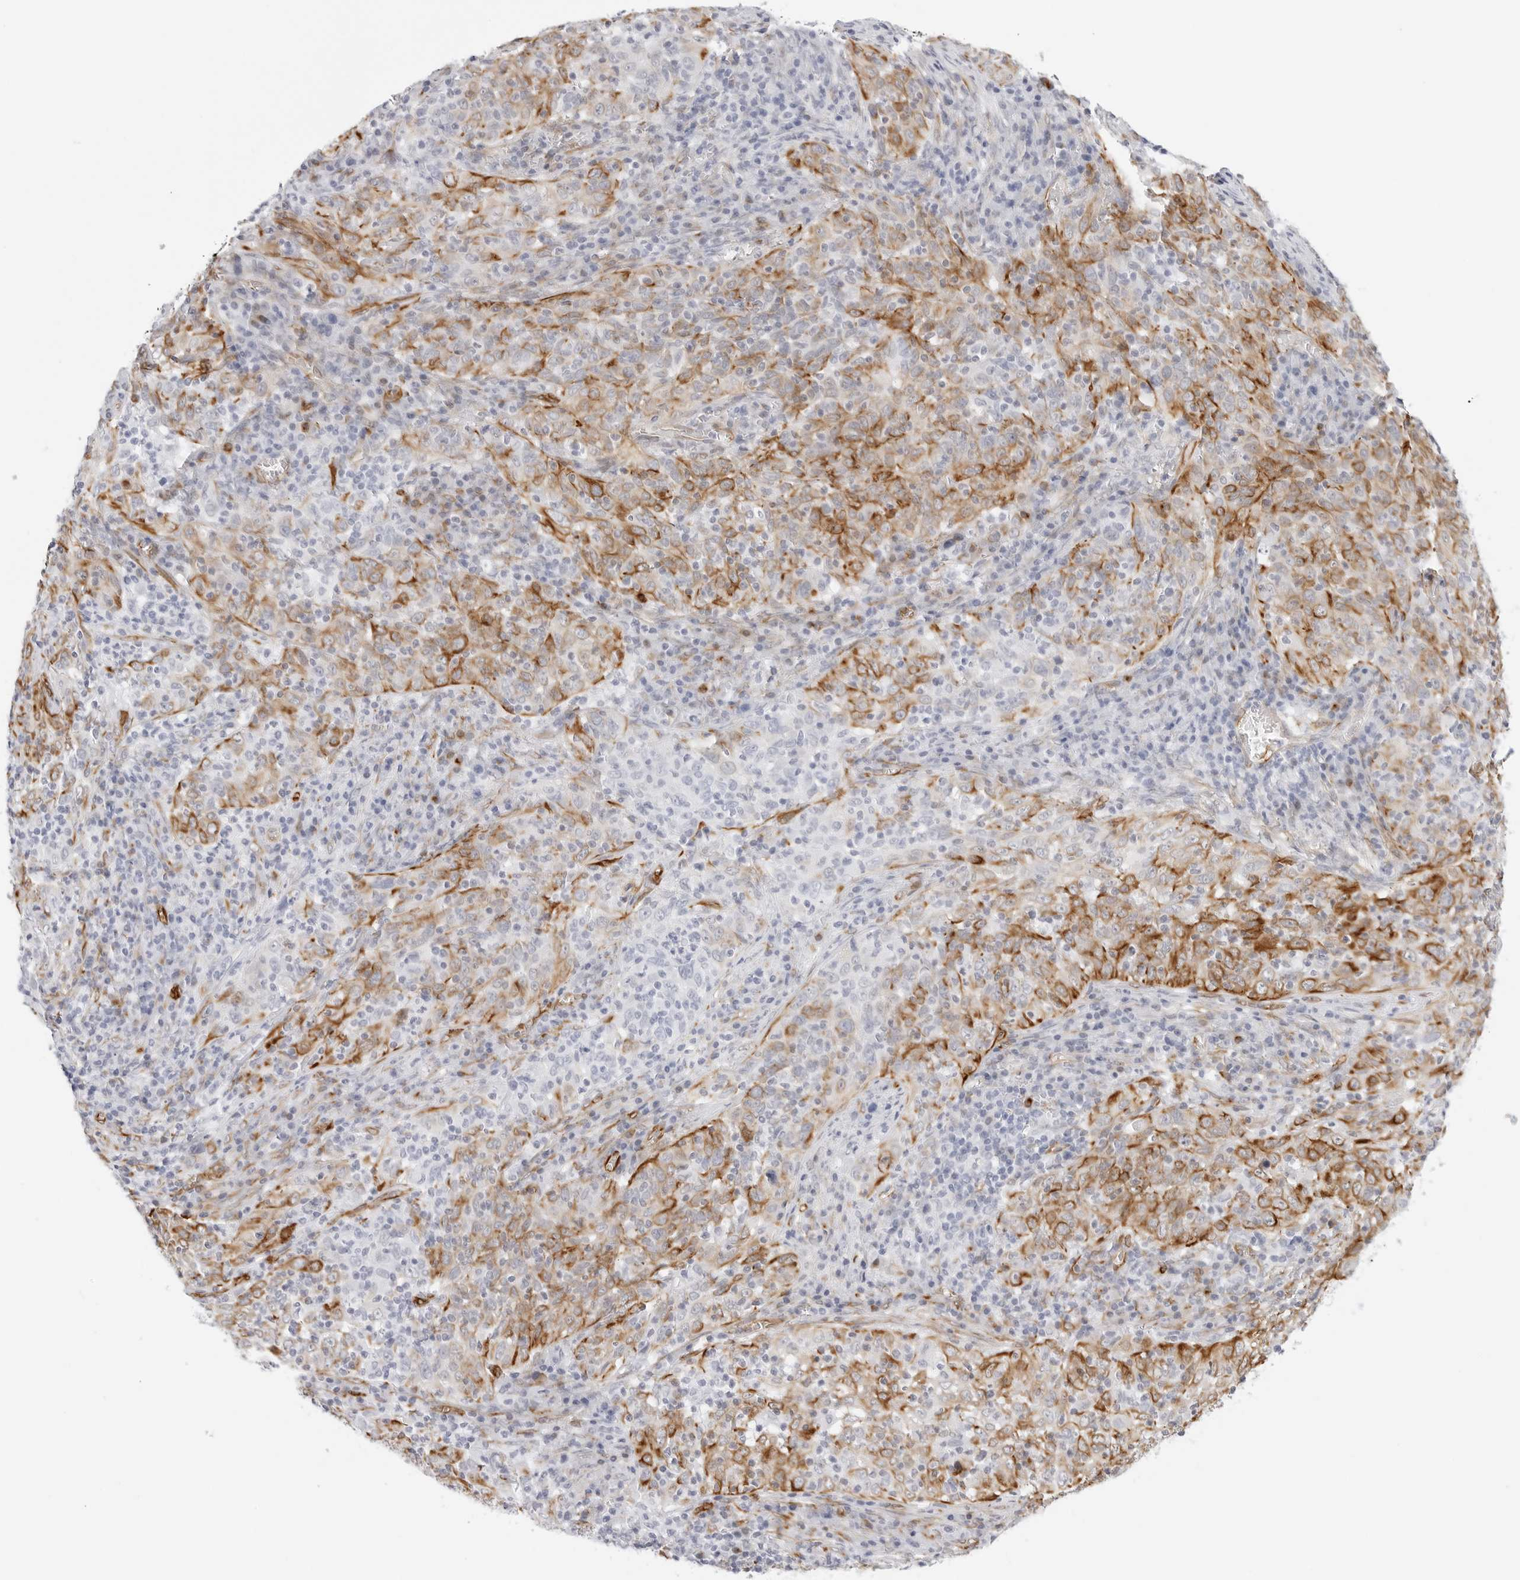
{"staining": {"intensity": "moderate", "quantity": ">75%", "location": "cytoplasmic/membranous"}, "tissue": "cervical cancer", "cell_type": "Tumor cells", "image_type": "cancer", "snomed": [{"axis": "morphology", "description": "Squamous cell carcinoma, NOS"}, {"axis": "topography", "description": "Cervix"}], "caption": "Human cervical squamous cell carcinoma stained for a protein (brown) displays moderate cytoplasmic/membranous positive expression in approximately >75% of tumor cells.", "gene": "NES", "patient": {"sex": "female", "age": 46}}